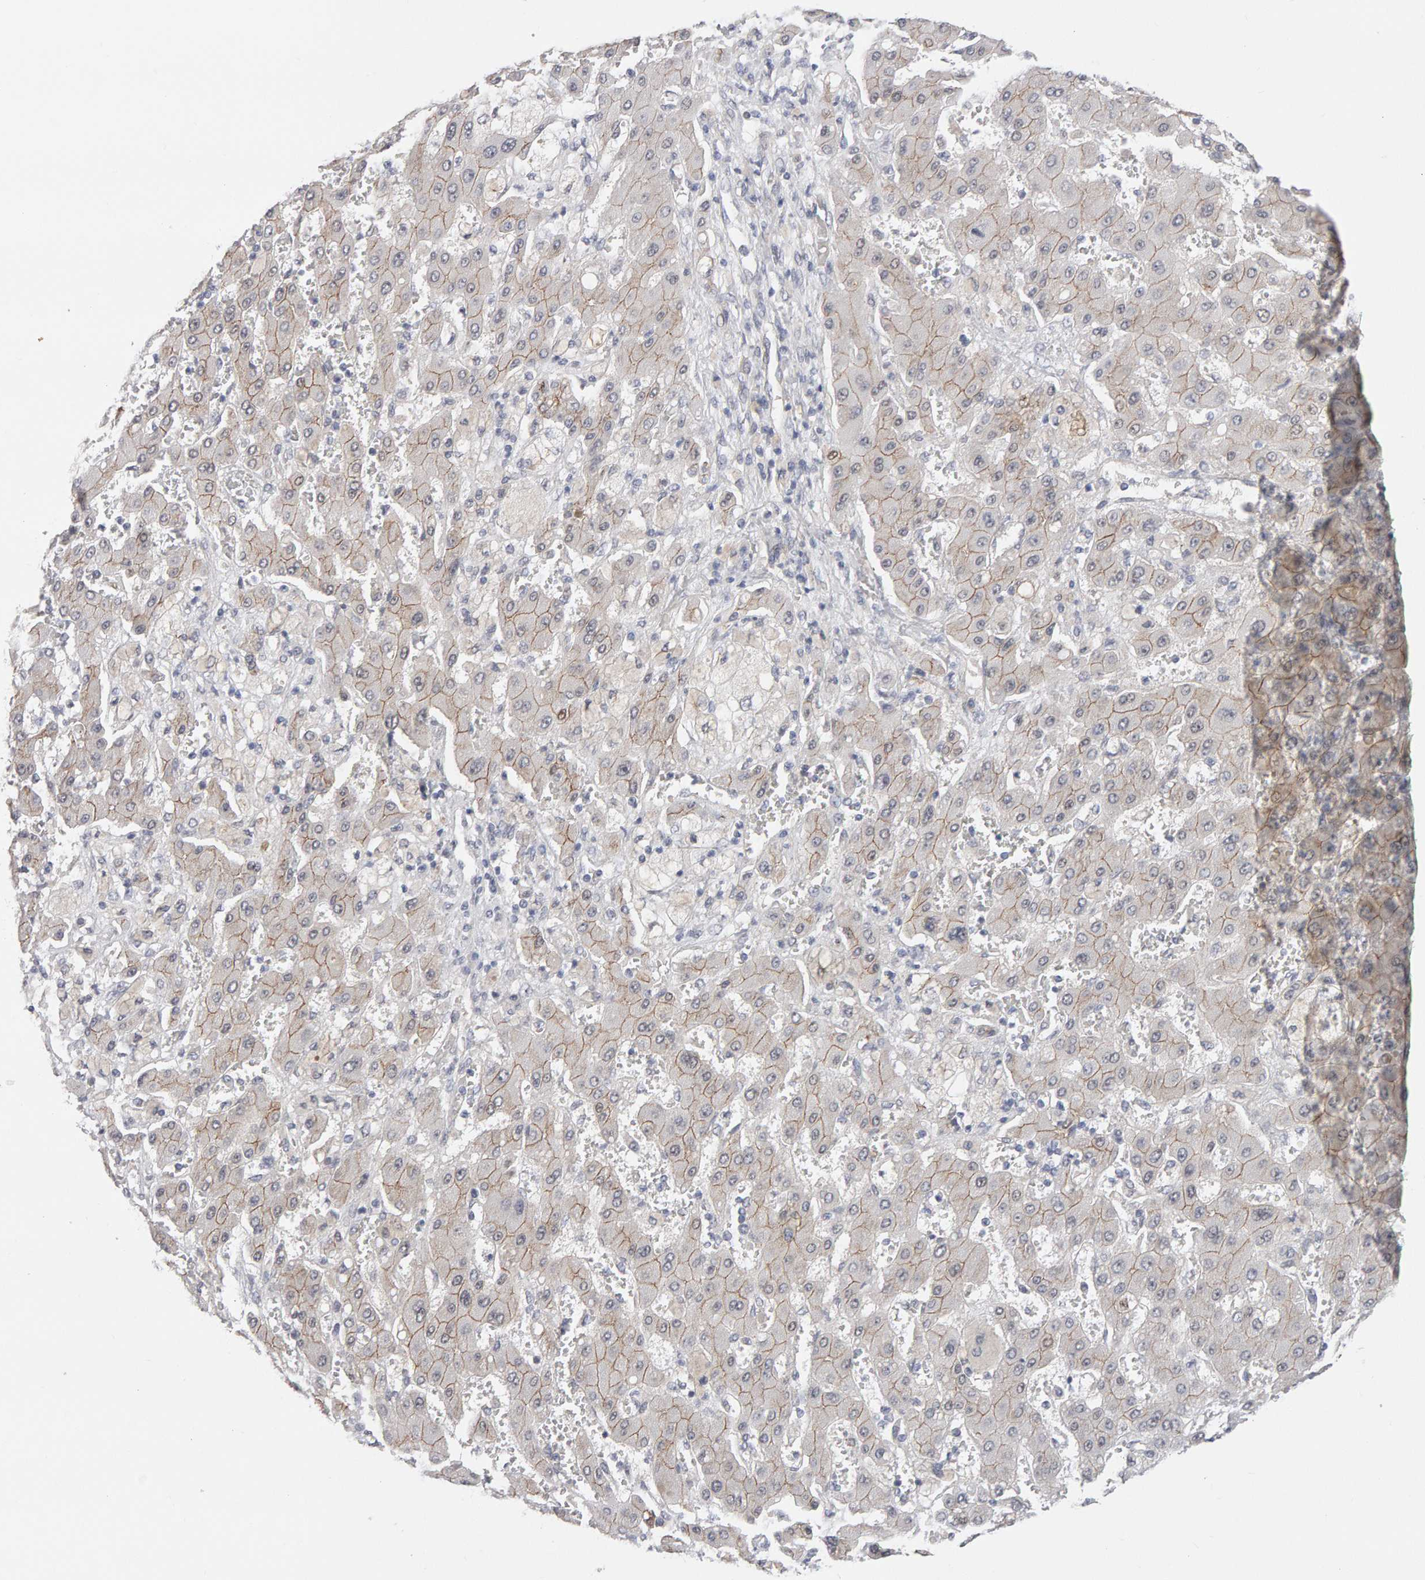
{"staining": {"intensity": "weak", "quantity": ">75%", "location": "cytoplasmic/membranous"}, "tissue": "liver cancer", "cell_type": "Tumor cells", "image_type": "cancer", "snomed": [{"axis": "morphology", "description": "Cholangiocarcinoma"}, {"axis": "topography", "description": "Liver"}], "caption": "Liver cholangiocarcinoma stained for a protein (brown) exhibits weak cytoplasmic/membranous positive positivity in approximately >75% of tumor cells.", "gene": "HNF4A", "patient": {"sex": "male", "age": 50}}